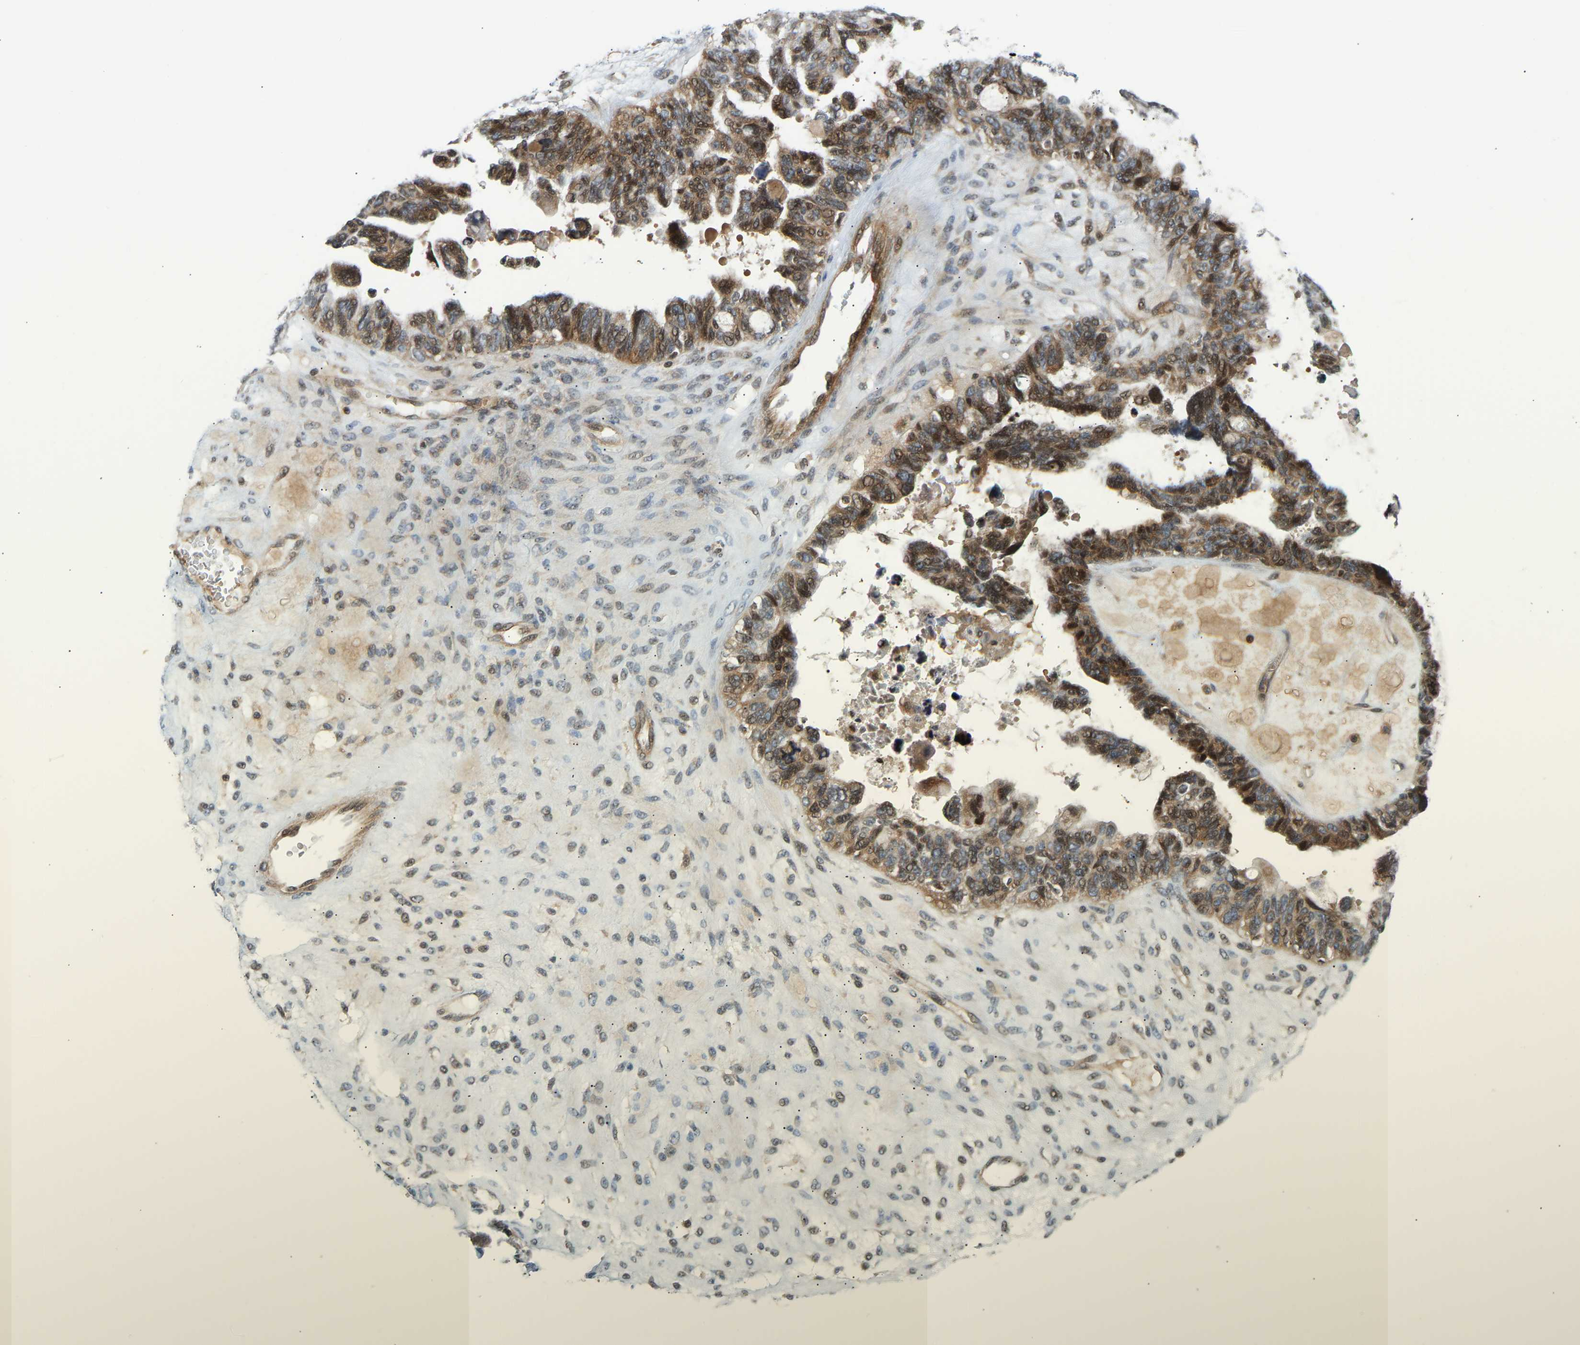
{"staining": {"intensity": "moderate", "quantity": ">75%", "location": "cytoplasmic/membranous,nuclear"}, "tissue": "ovarian cancer", "cell_type": "Tumor cells", "image_type": "cancer", "snomed": [{"axis": "morphology", "description": "Cystadenocarcinoma, serous, NOS"}, {"axis": "topography", "description": "Ovary"}], "caption": "Tumor cells exhibit moderate cytoplasmic/membranous and nuclear positivity in about >75% of cells in ovarian serous cystadenocarcinoma.", "gene": "POGLUT2", "patient": {"sex": "female", "age": 79}}